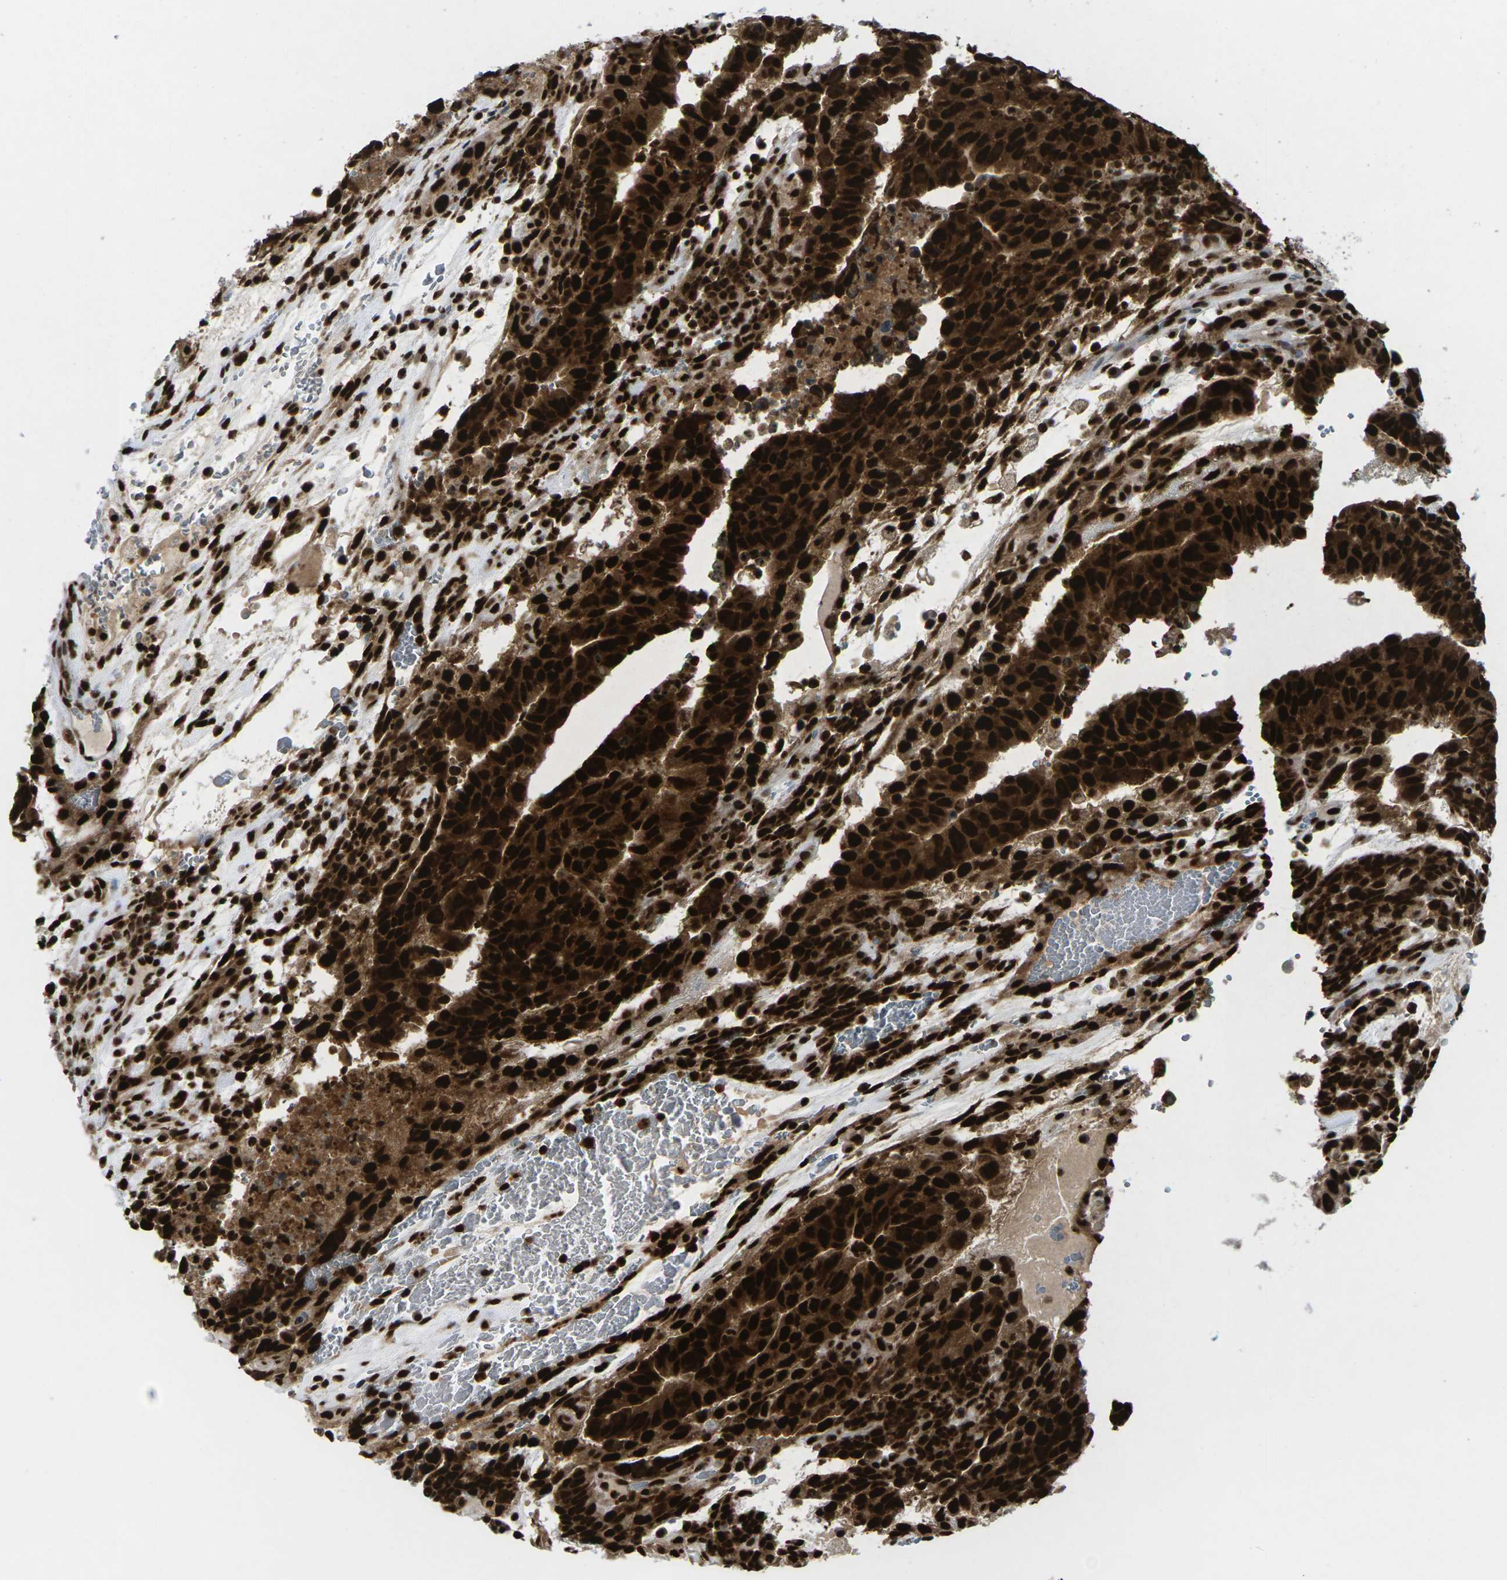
{"staining": {"intensity": "strong", "quantity": ">75%", "location": "cytoplasmic/membranous,nuclear"}, "tissue": "testis cancer", "cell_type": "Tumor cells", "image_type": "cancer", "snomed": [{"axis": "morphology", "description": "Seminoma, NOS"}, {"axis": "morphology", "description": "Carcinoma, Embryonal, NOS"}, {"axis": "topography", "description": "Testis"}], "caption": "IHC photomicrograph of testis cancer stained for a protein (brown), which exhibits high levels of strong cytoplasmic/membranous and nuclear staining in about >75% of tumor cells.", "gene": "MAGOH", "patient": {"sex": "male", "age": 52}}